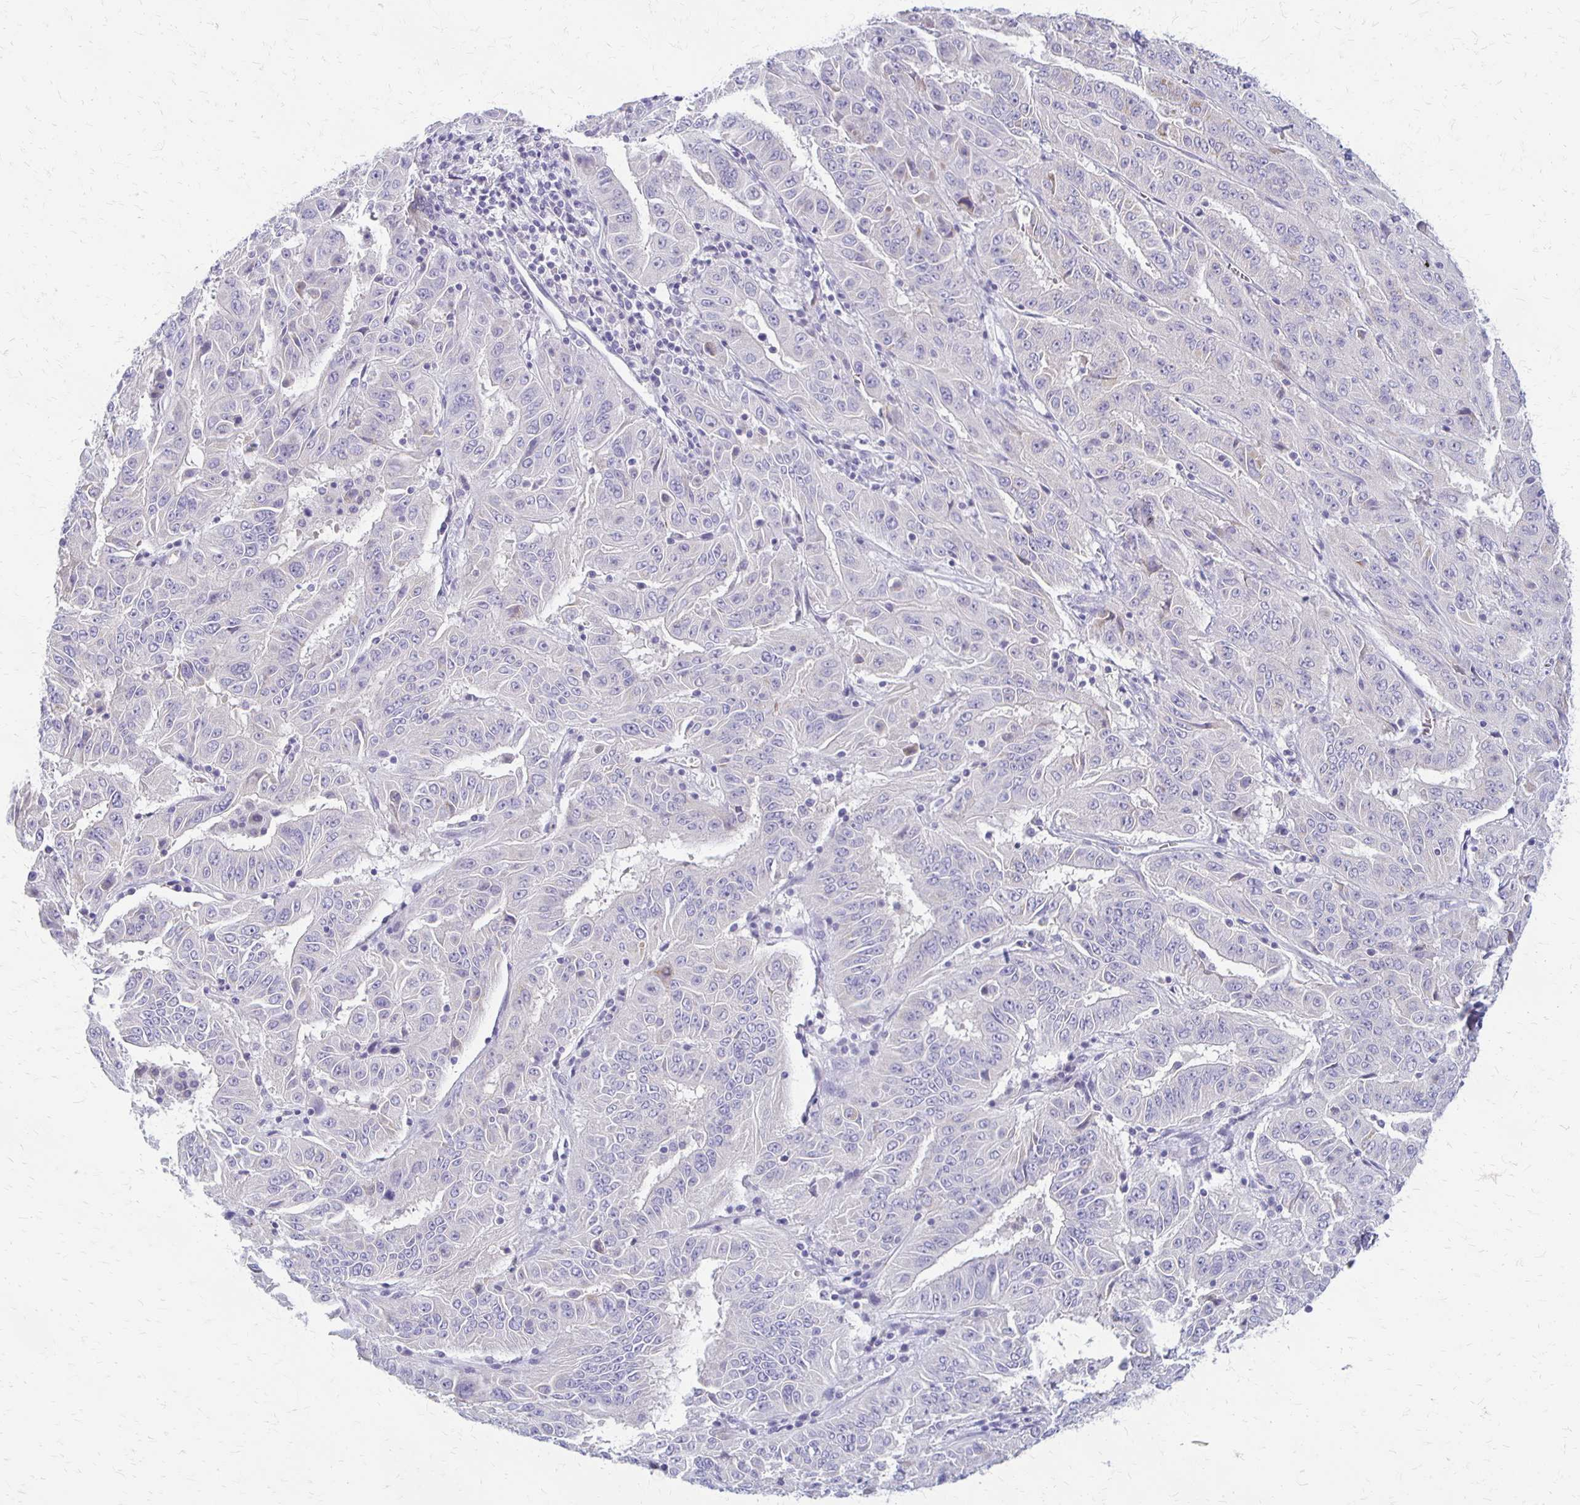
{"staining": {"intensity": "negative", "quantity": "none", "location": "none"}, "tissue": "pancreatic cancer", "cell_type": "Tumor cells", "image_type": "cancer", "snomed": [{"axis": "morphology", "description": "Adenocarcinoma, NOS"}, {"axis": "topography", "description": "Pancreas"}], "caption": "IHC of human pancreatic adenocarcinoma exhibits no positivity in tumor cells. Nuclei are stained in blue.", "gene": "RHOC", "patient": {"sex": "male", "age": 63}}